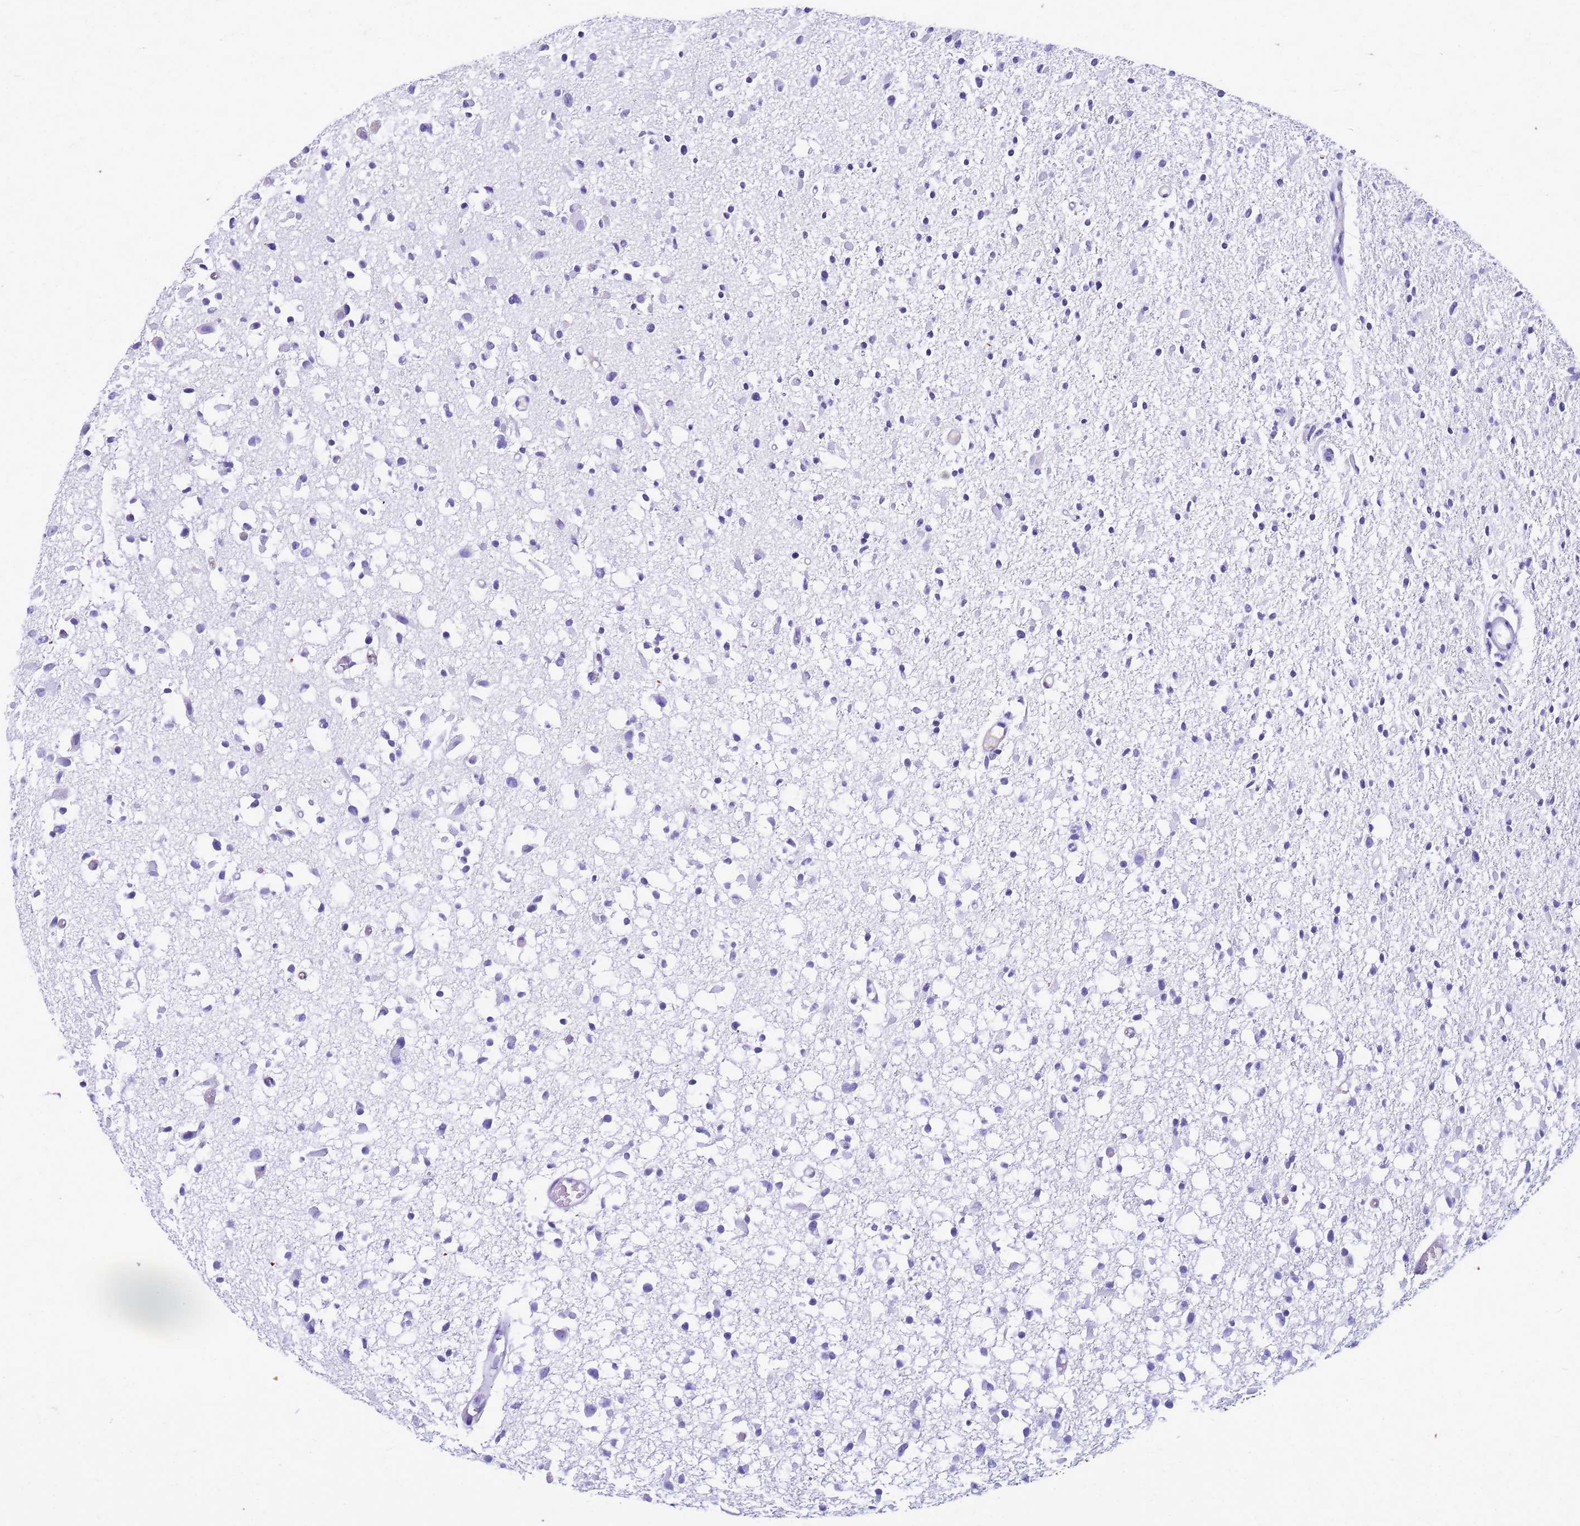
{"staining": {"intensity": "negative", "quantity": "none", "location": "none"}, "tissue": "glioma", "cell_type": "Tumor cells", "image_type": "cancer", "snomed": [{"axis": "morphology", "description": "Glioma, malignant, Low grade"}, {"axis": "topography", "description": "Brain"}], "caption": "Immunohistochemistry (IHC) of human glioma shows no expression in tumor cells.", "gene": "CFAP100", "patient": {"sex": "female", "age": 22}}